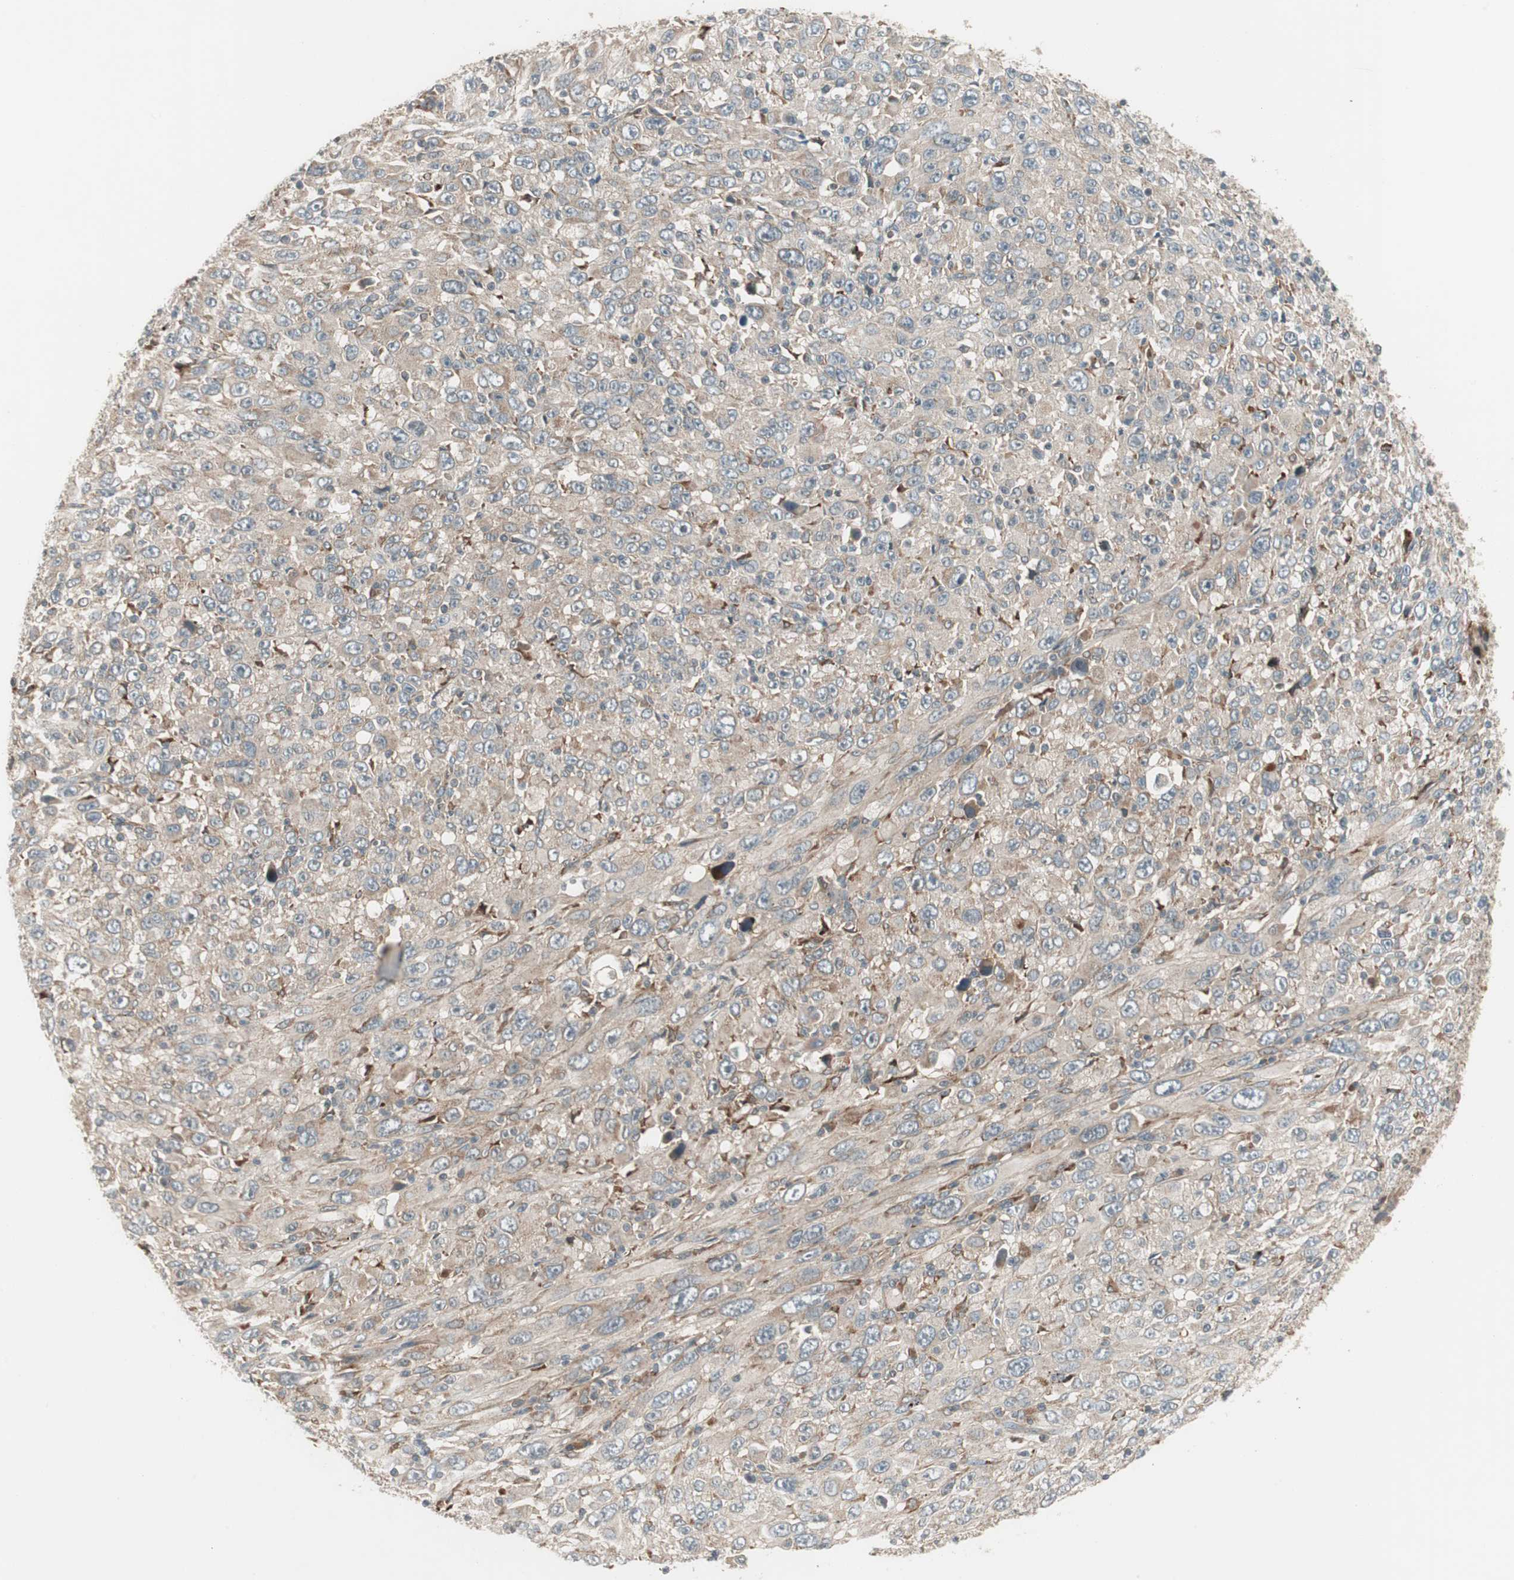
{"staining": {"intensity": "weak", "quantity": ">75%", "location": "cytoplasmic/membranous"}, "tissue": "melanoma", "cell_type": "Tumor cells", "image_type": "cancer", "snomed": [{"axis": "morphology", "description": "Malignant melanoma, Metastatic site"}, {"axis": "topography", "description": "Skin"}], "caption": "Immunohistochemistry (DAB) staining of human malignant melanoma (metastatic site) exhibits weak cytoplasmic/membranous protein staining in about >75% of tumor cells.", "gene": "SFRP1", "patient": {"sex": "female", "age": 56}}